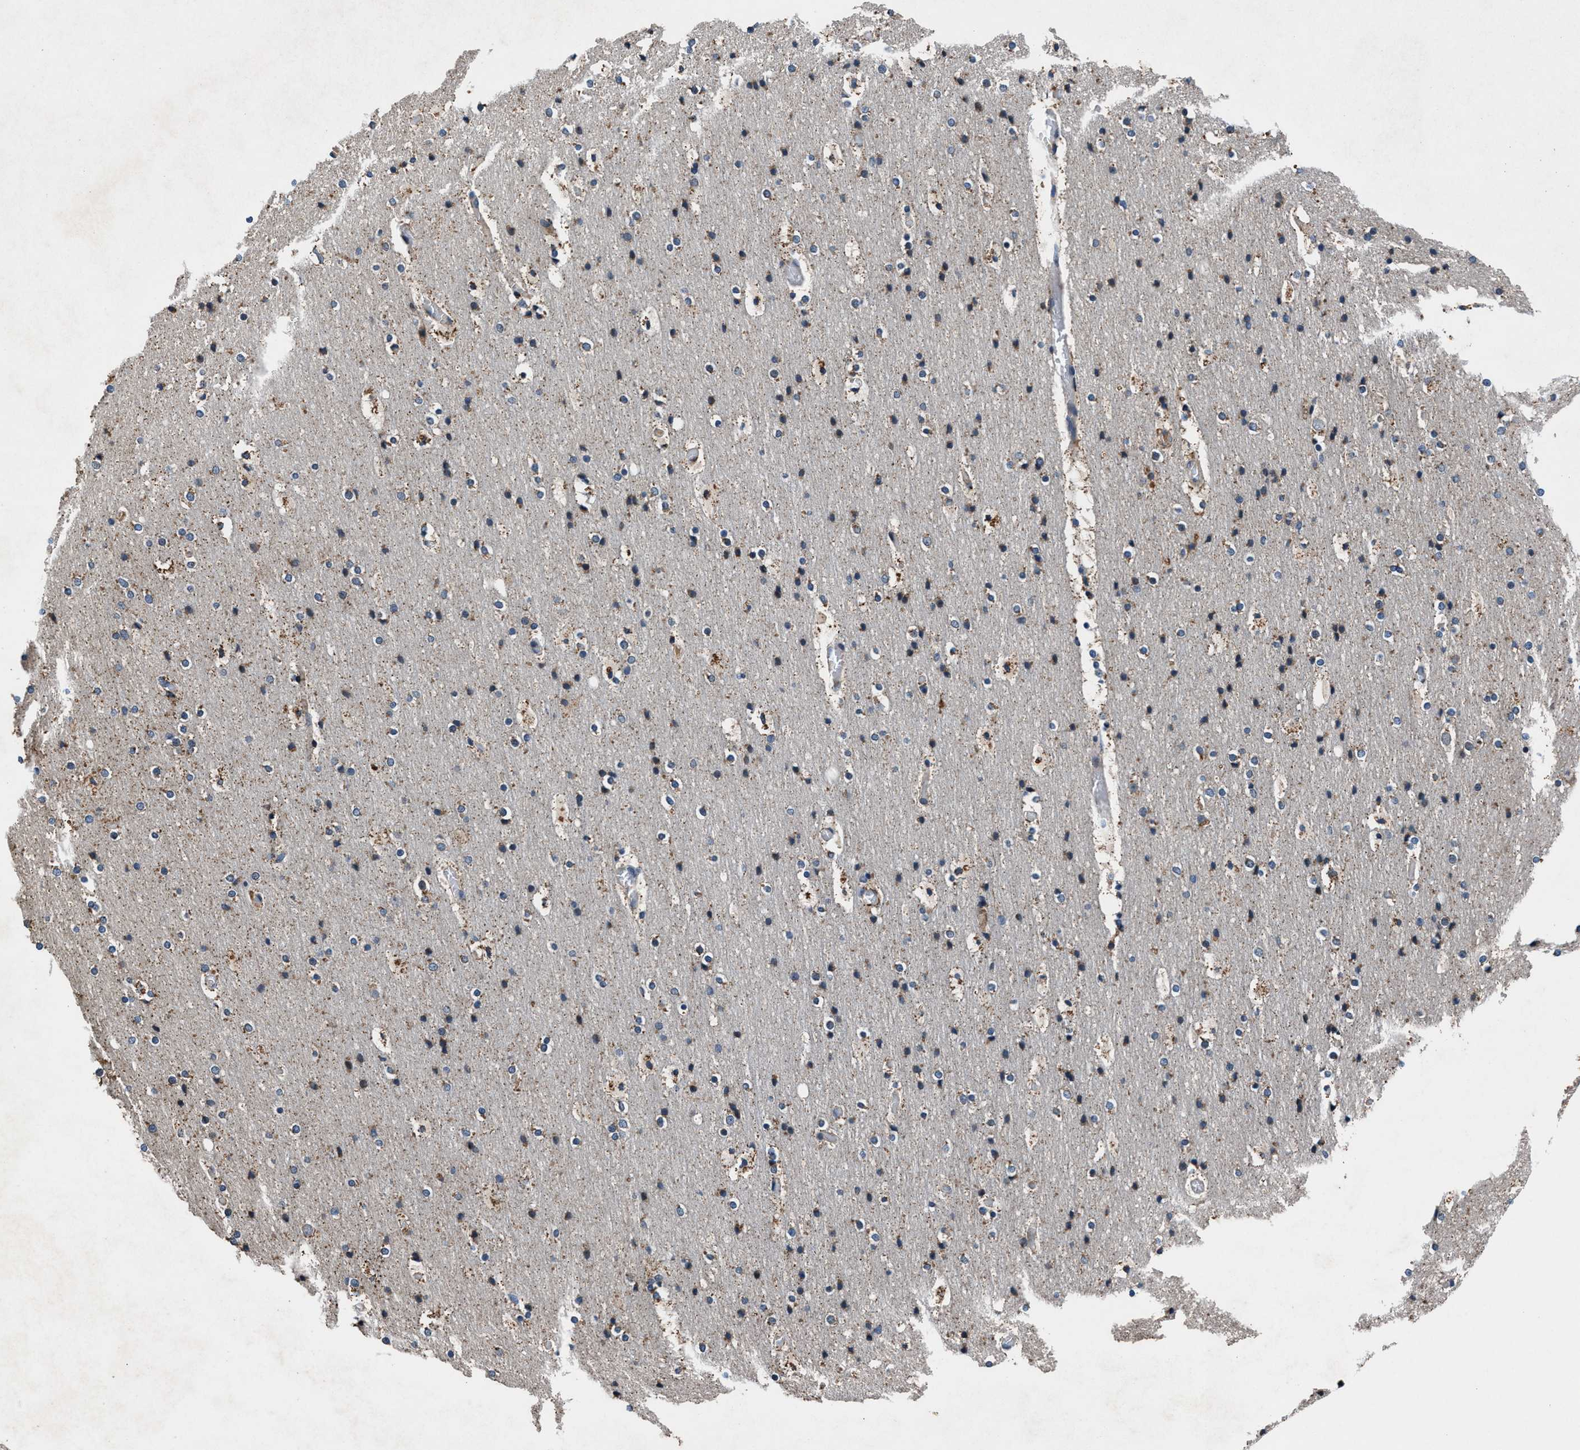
{"staining": {"intensity": "negative", "quantity": "none", "location": "none"}, "tissue": "cerebral cortex", "cell_type": "Endothelial cells", "image_type": "normal", "snomed": [{"axis": "morphology", "description": "Normal tissue, NOS"}, {"axis": "topography", "description": "Cerebral cortex"}], "caption": "Human cerebral cortex stained for a protein using immunohistochemistry exhibits no staining in endothelial cells.", "gene": "FAM221A", "patient": {"sex": "male", "age": 57}}